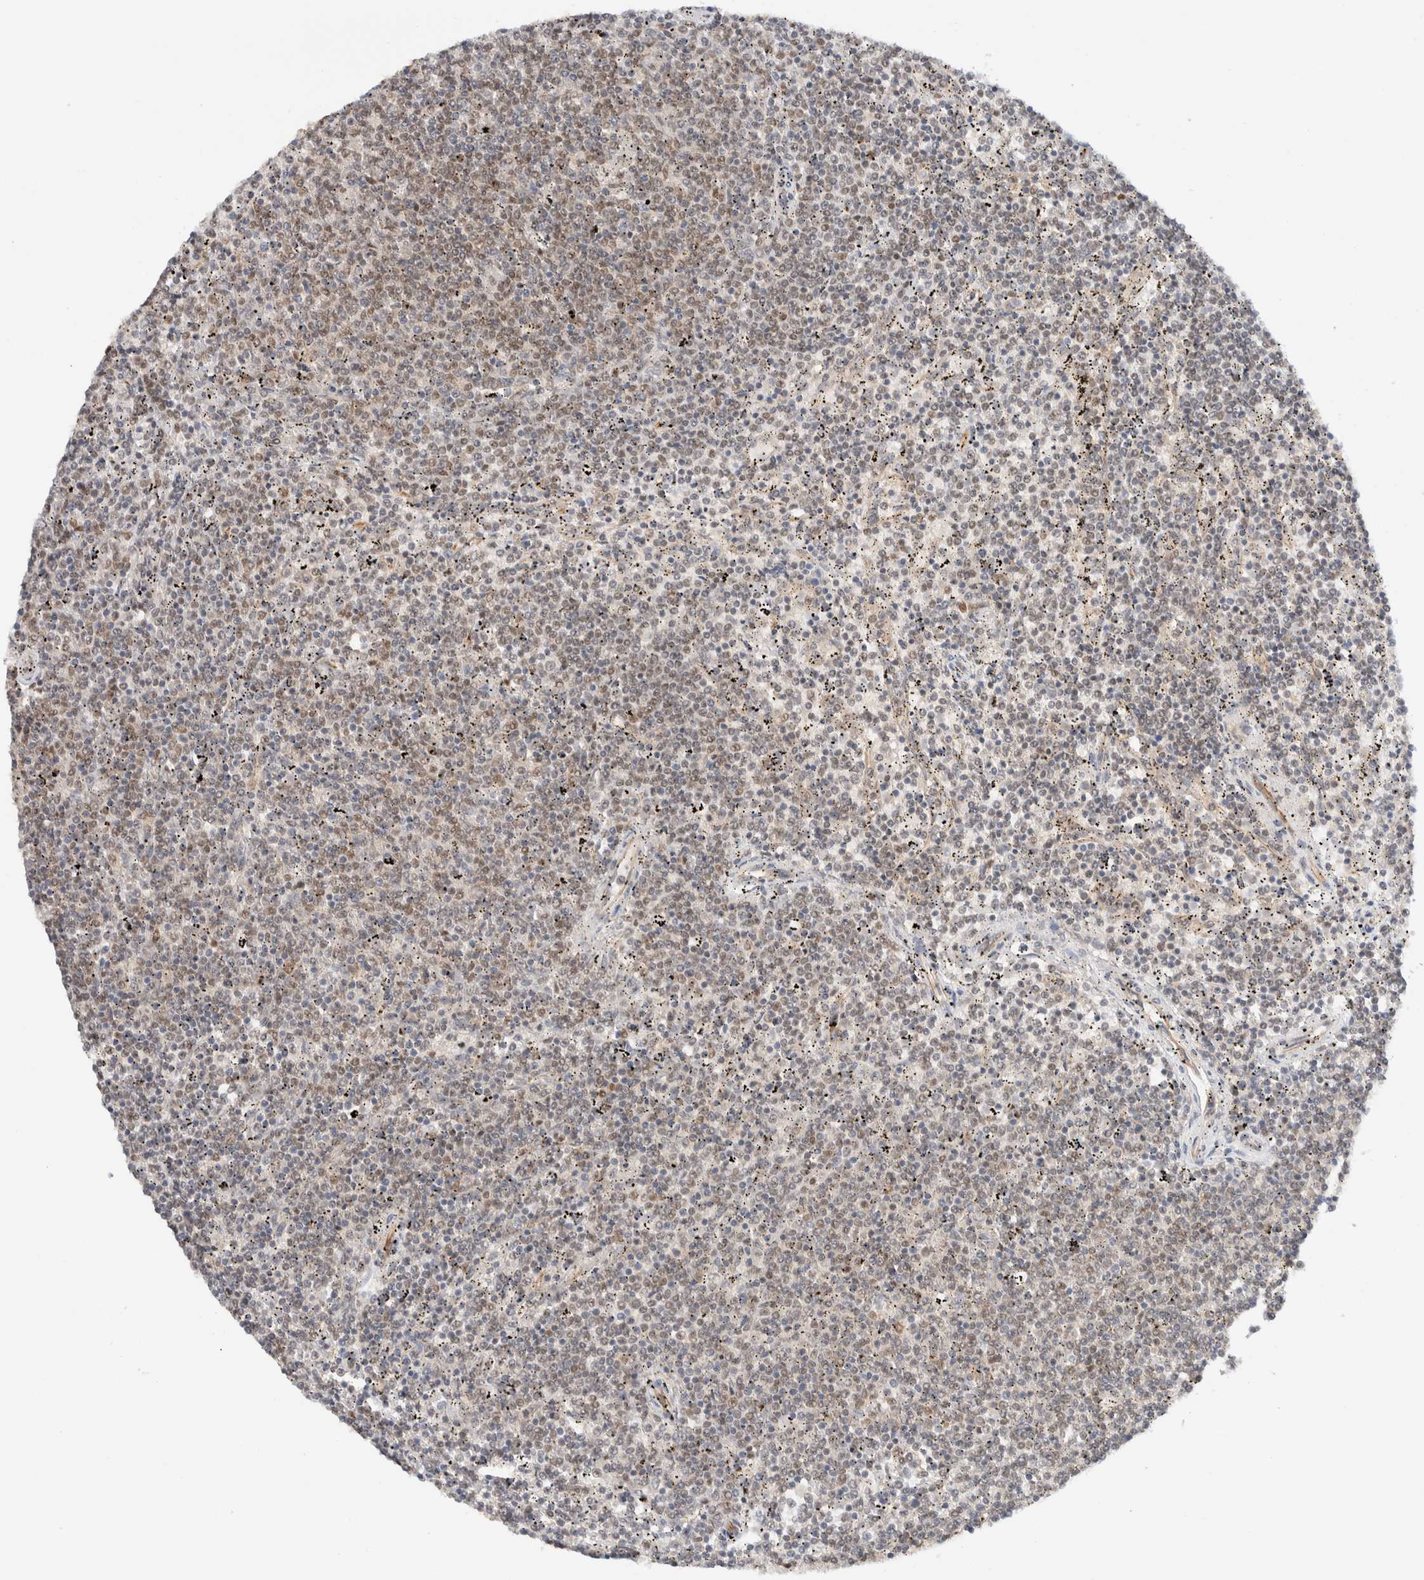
{"staining": {"intensity": "weak", "quantity": "25%-75%", "location": "nuclear"}, "tissue": "lymphoma", "cell_type": "Tumor cells", "image_type": "cancer", "snomed": [{"axis": "morphology", "description": "Malignant lymphoma, non-Hodgkin's type, Low grade"}, {"axis": "topography", "description": "Spleen"}], "caption": "Protein expression analysis of human malignant lymphoma, non-Hodgkin's type (low-grade) reveals weak nuclear expression in about 25%-75% of tumor cells.", "gene": "C8orf76", "patient": {"sex": "female", "age": 50}}